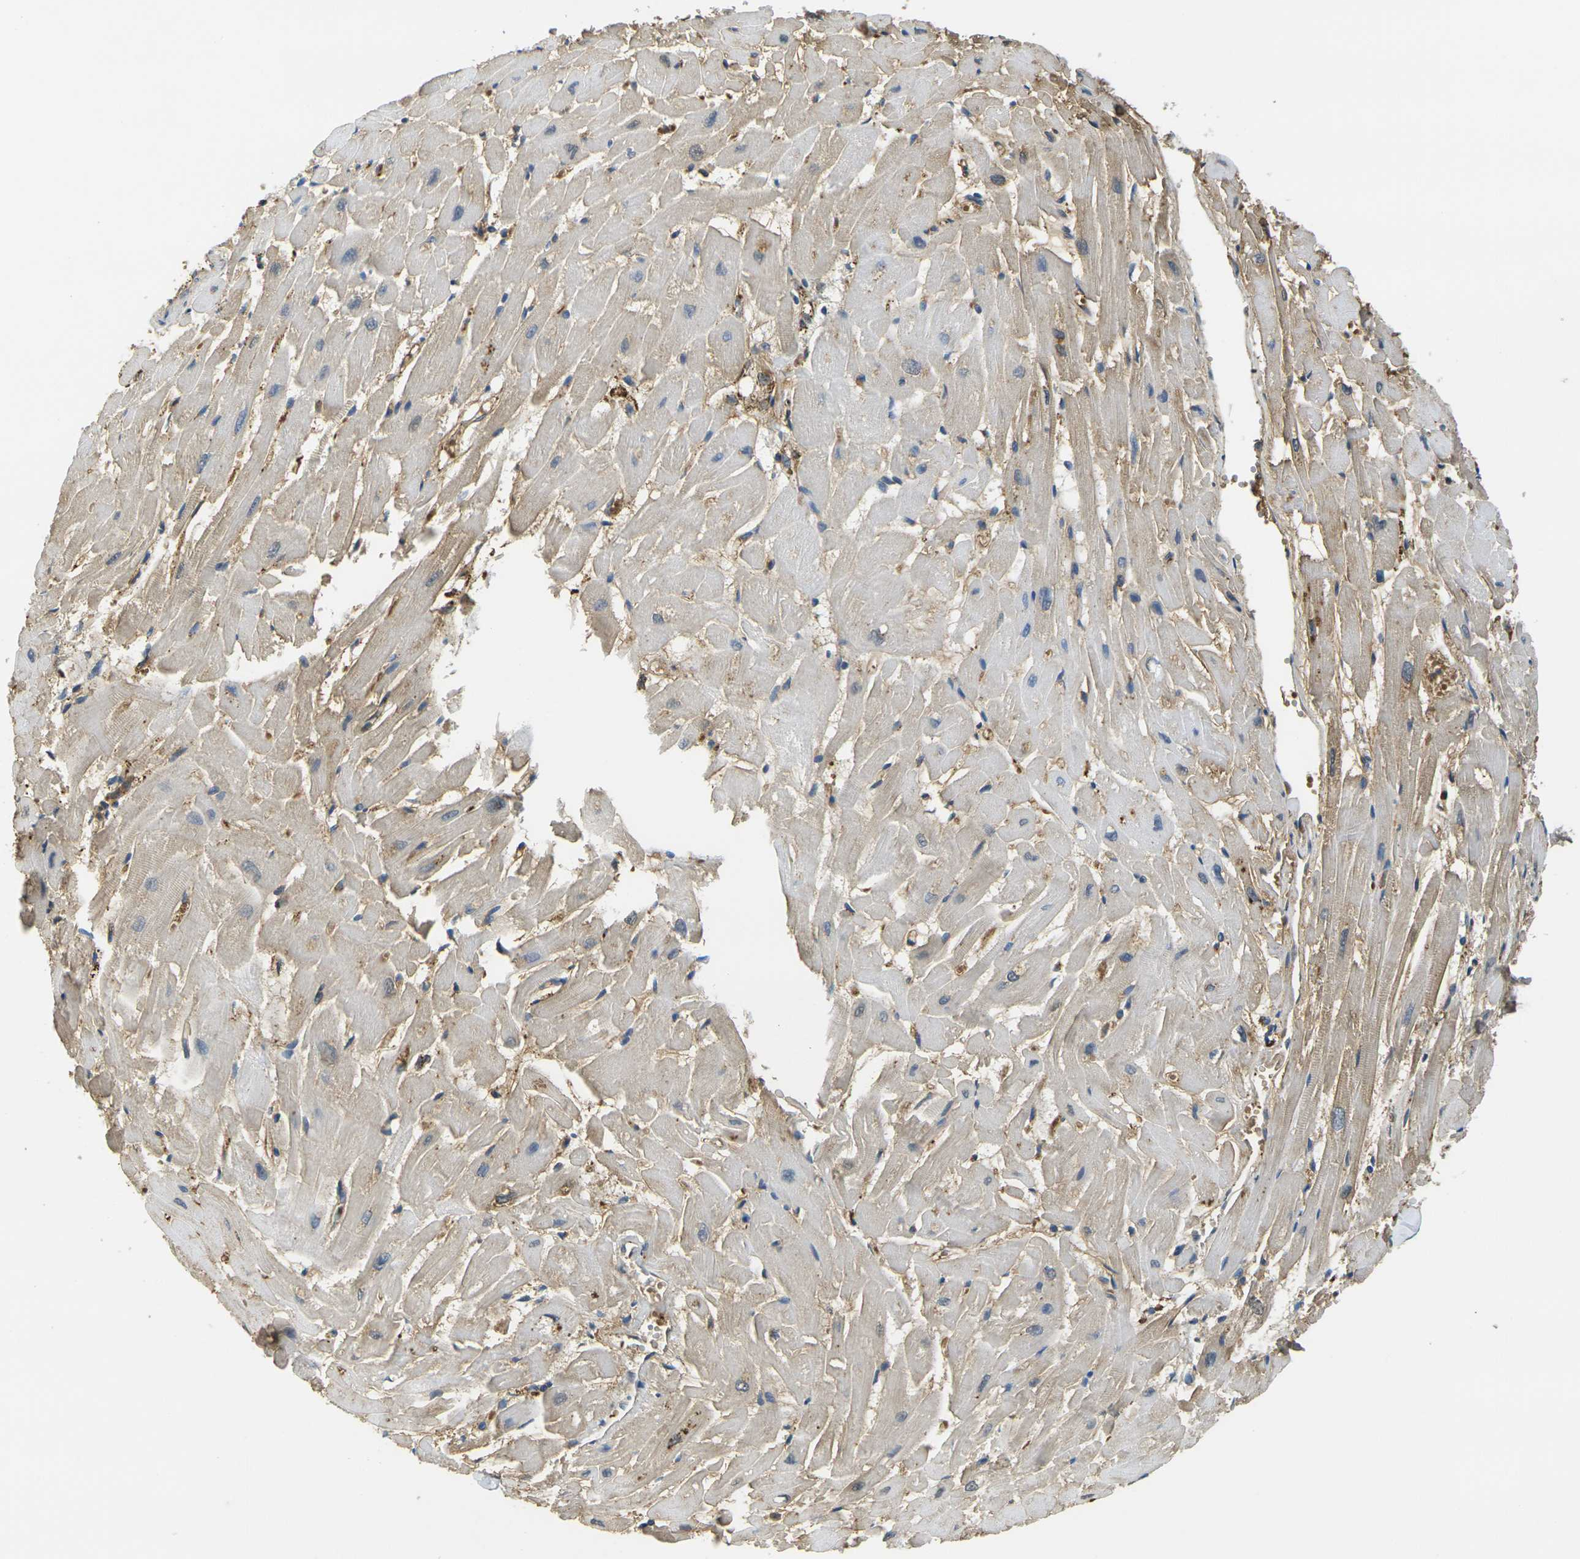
{"staining": {"intensity": "weak", "quantity": "<25%", "location": "cytoplasmic/membranous"}, "tissue": "heart muscle", "cell_type": "Cardiomyocytes", "image_type": "normal", "snomed": [{"axis": "morphology", "description": "Normal tissue, NOS"}, {"axis": "topography", "description": "Heart"}], "caption": "Immunohistochemistry (IHC) of normal human heart muscle demonstrates no staining in cardiomyocytes.", "gene": "PLCD1", "patient": {"sex": "female", "age": 19}}